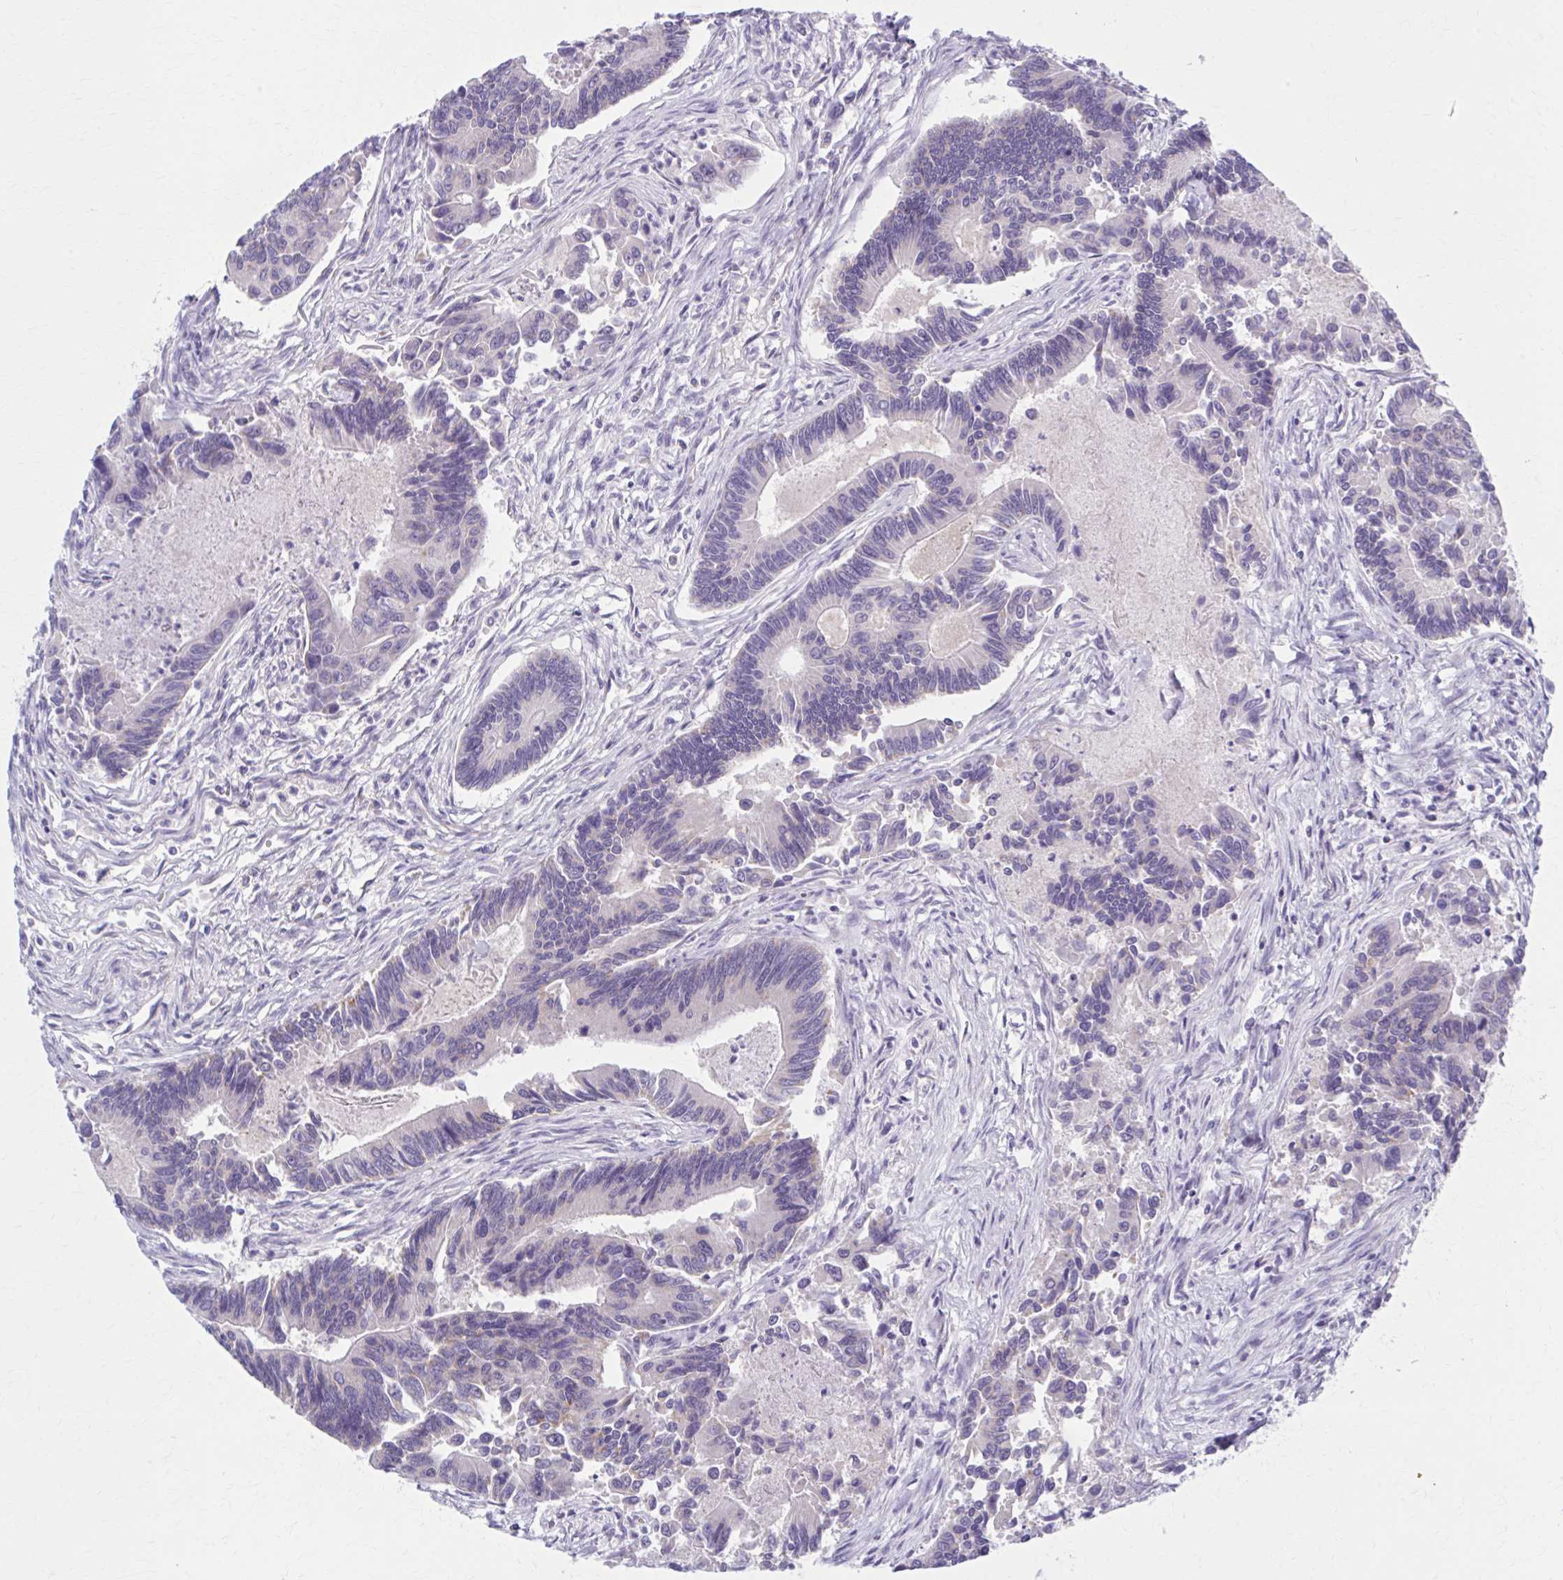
{"staining": {"intensity": "negative", "quantity": "none", "location": "none"}, "tissue": "colorectal cancer", "cell_type": "Tumor cells", "image_type": "cancer", "snomed": [{"axis": "morphology", "description": "Adenocarcinoma, NOS"}, {"axis": "topography", "description": "Colon"}], "caption": "A photomicrograph of colorectal adenocarcinoma stained for a protein exhibits no brown staining in tumor cells.", "gene": "CCDC105", "patient": {"sex": "female", "age": 67}}